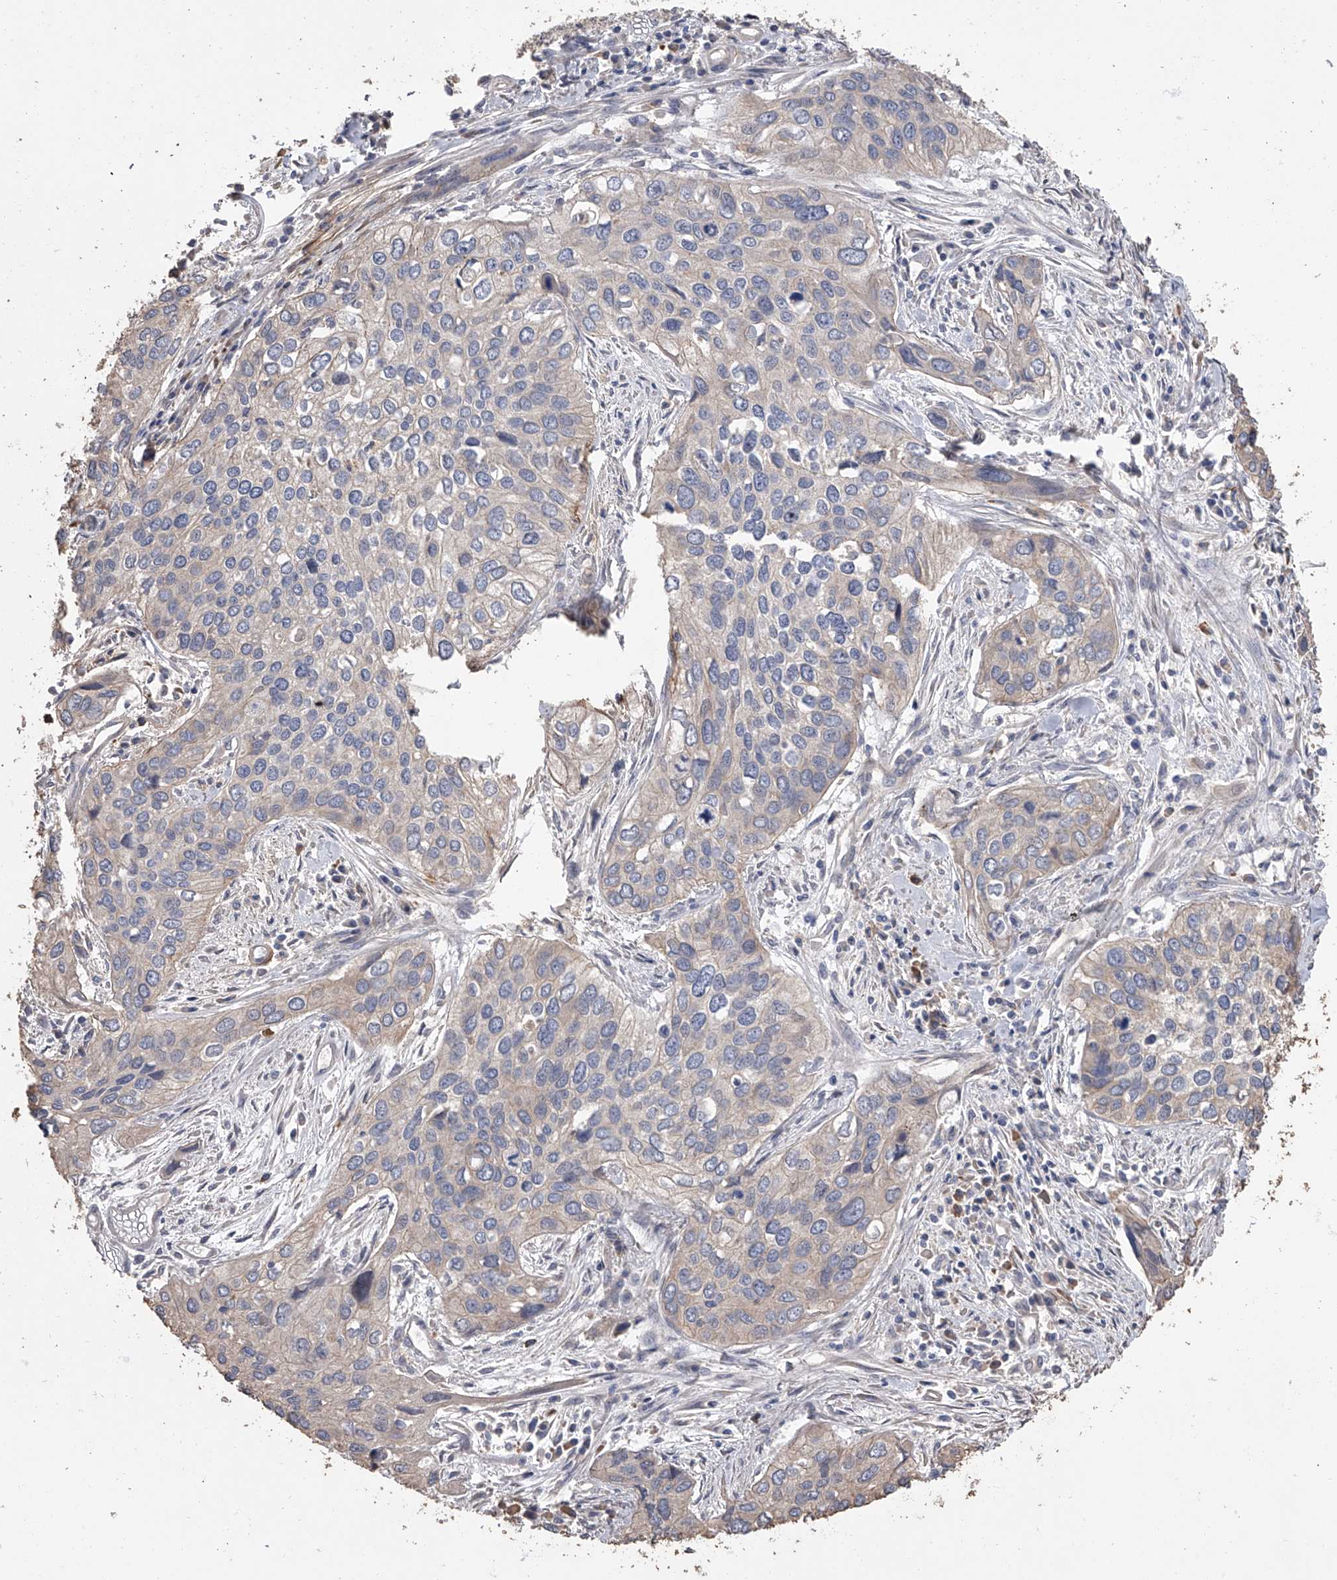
{"staining": {"intensity": "weak", "quantity": "25%-75%", "location": "cytoplasmic/membranous"}, "tissue": "cervical cancer", "cell_type": "Tumor cells", "image_type": "cancer", "snomed": [{"axis": "morphology", "description": "Squamous cell carcinoma, NOS"}, {"axis": "topography", "description": "Cervix"}], "caption": "Human cervical cancer (squamous cell carcinoma) stained with a brown dye shows weak cytoplasmic/membranous positive expression in about 25%-75% of tumor cells.", "gene": "ZNF343", "patient": {"sex": "female", "age": 55}}